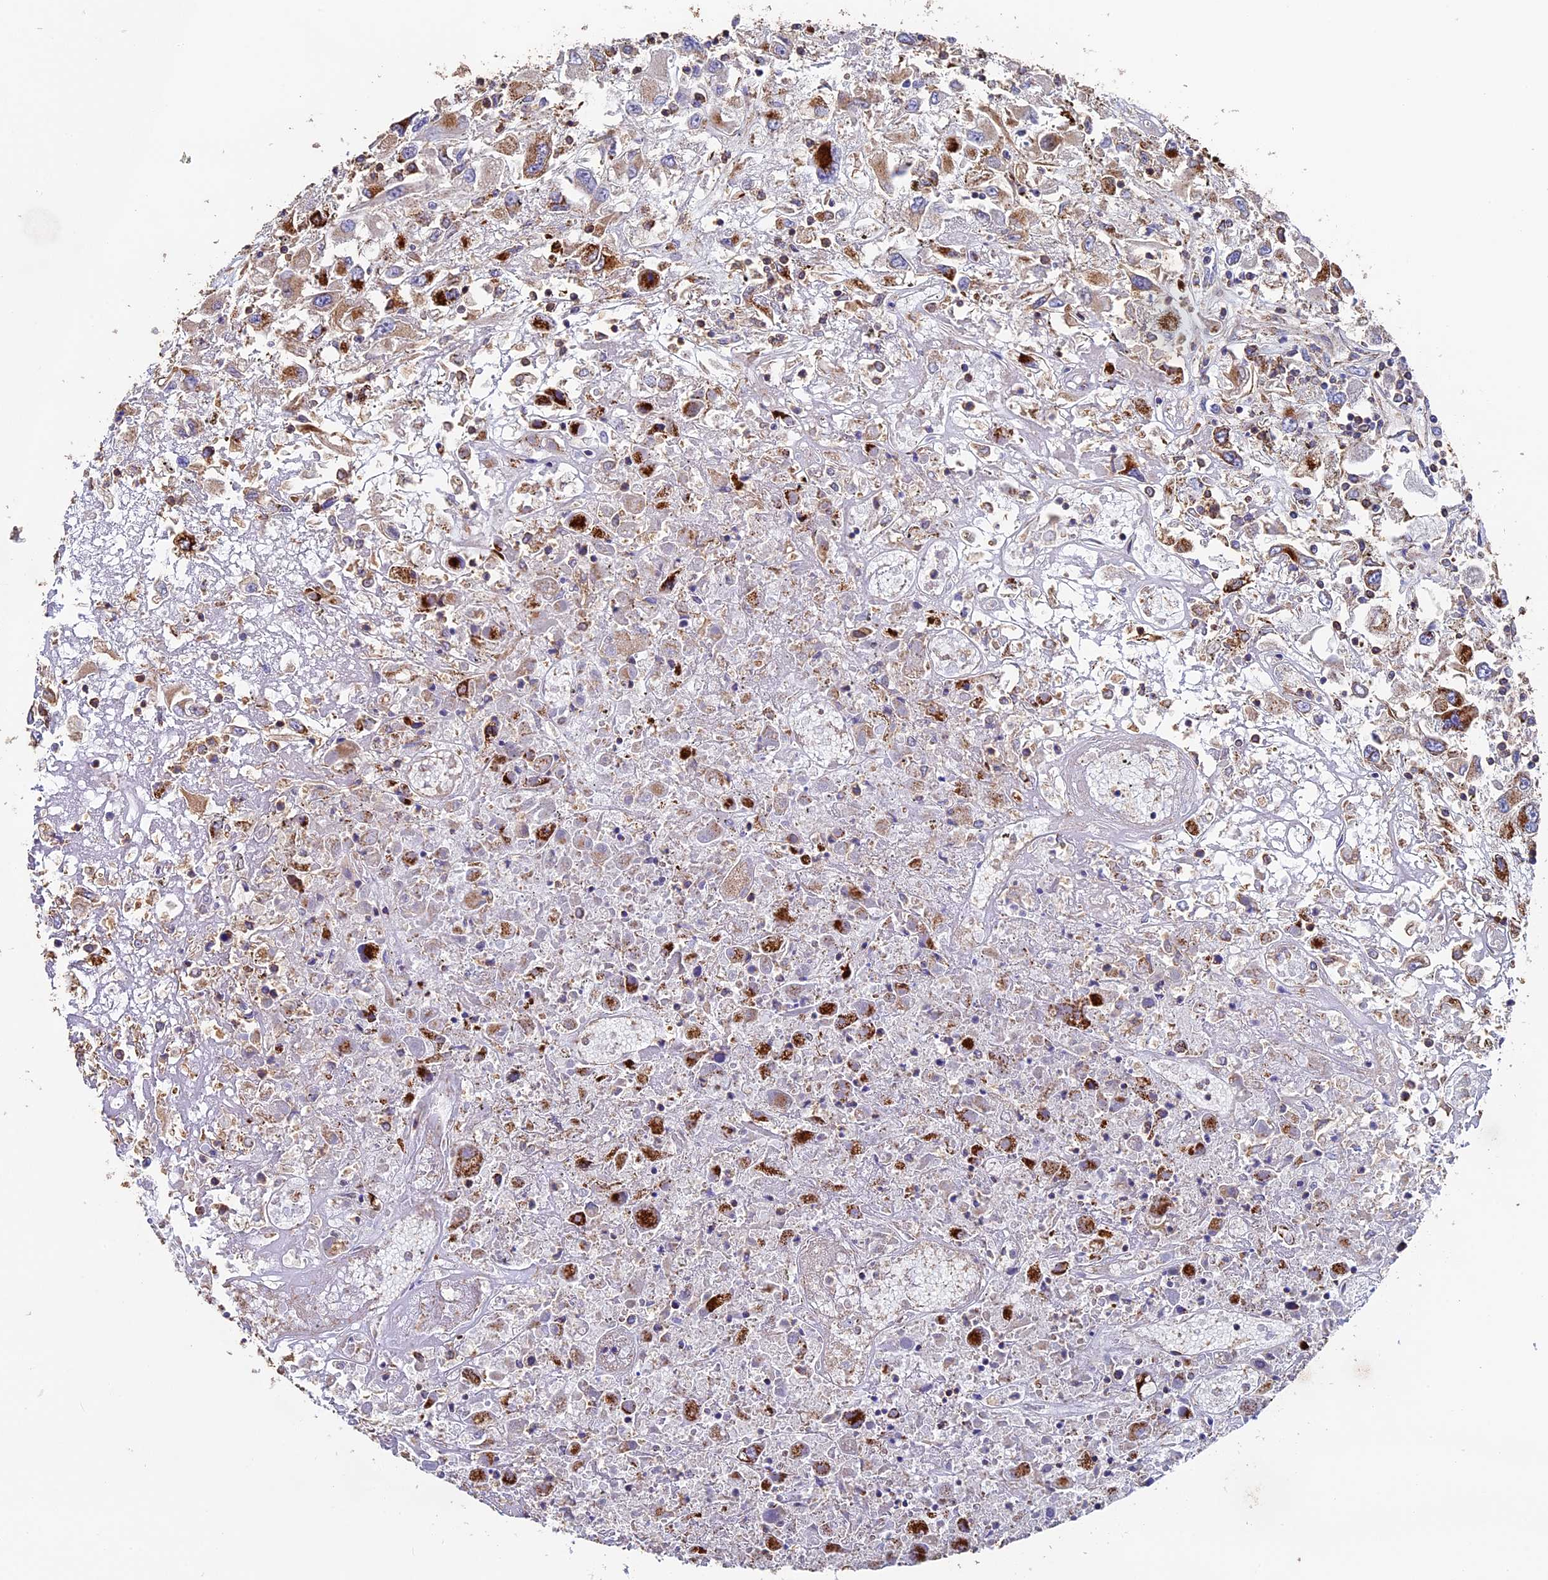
{"staining": {"intensity": "moderate", "quantity": ">75%", "location": "cytoplasmic/membranous"}, "tissue": "renal cancer", "cell_type": "Tumor cells", "image_type": "cancer", "snomed": [{"axis": "morphology", "description": "Adenocarcinoma, NOS"}, {"axis": "topography", "description": "Kidney"}], "caption": "There is medium levels of moderate cytoplasmic/membranous positivity in tumor cells of renal adenocarcinoma, as demonstrated by immunohistochemical staining (brown color).", "gene": "ADAT1", "patient": {"sex": "female", "age": 52}}